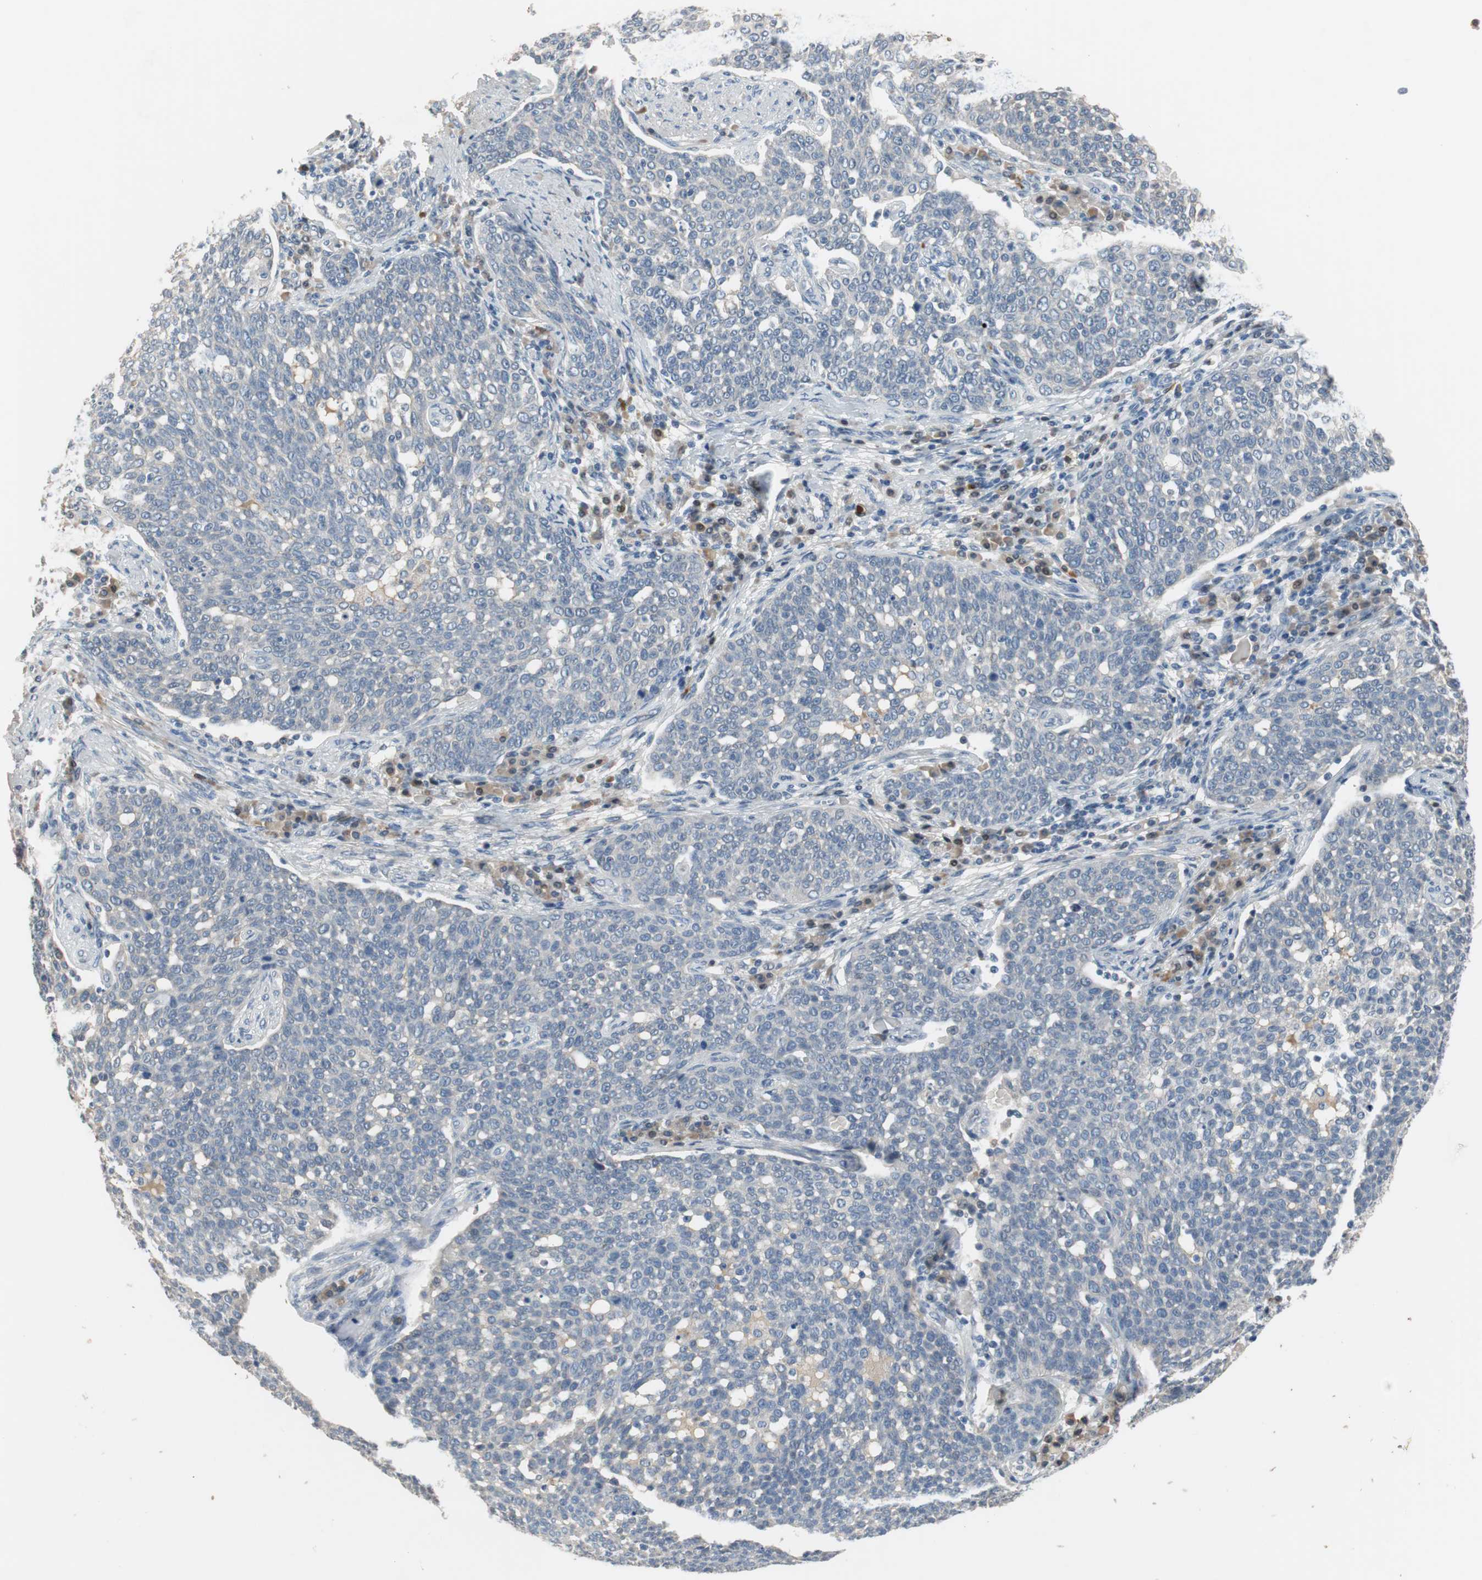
{"staining": {"intensity": "negative", "quantity": "none", "location": "none"}, "tissue": "cervical cancer", "cell_type": "Tumor cells", "image_type": "cancer", "snomed": [{"axis": "morphology", "description": "Squamous cell carcinoma, NOS"}, {"axis": "topography", "description": "Cervix"}], "caption": "Immunohistochemistry (IHC) photomicrograph of cervical cancer stained for a protein (brown), which demonstrates no expression in tumor cells. (Brightfield microscopy of DAB immunohistochemistry (IHC) at high magnification).", "gene": "COL12A1", "patient": {"sex": "female", "age": 34}}